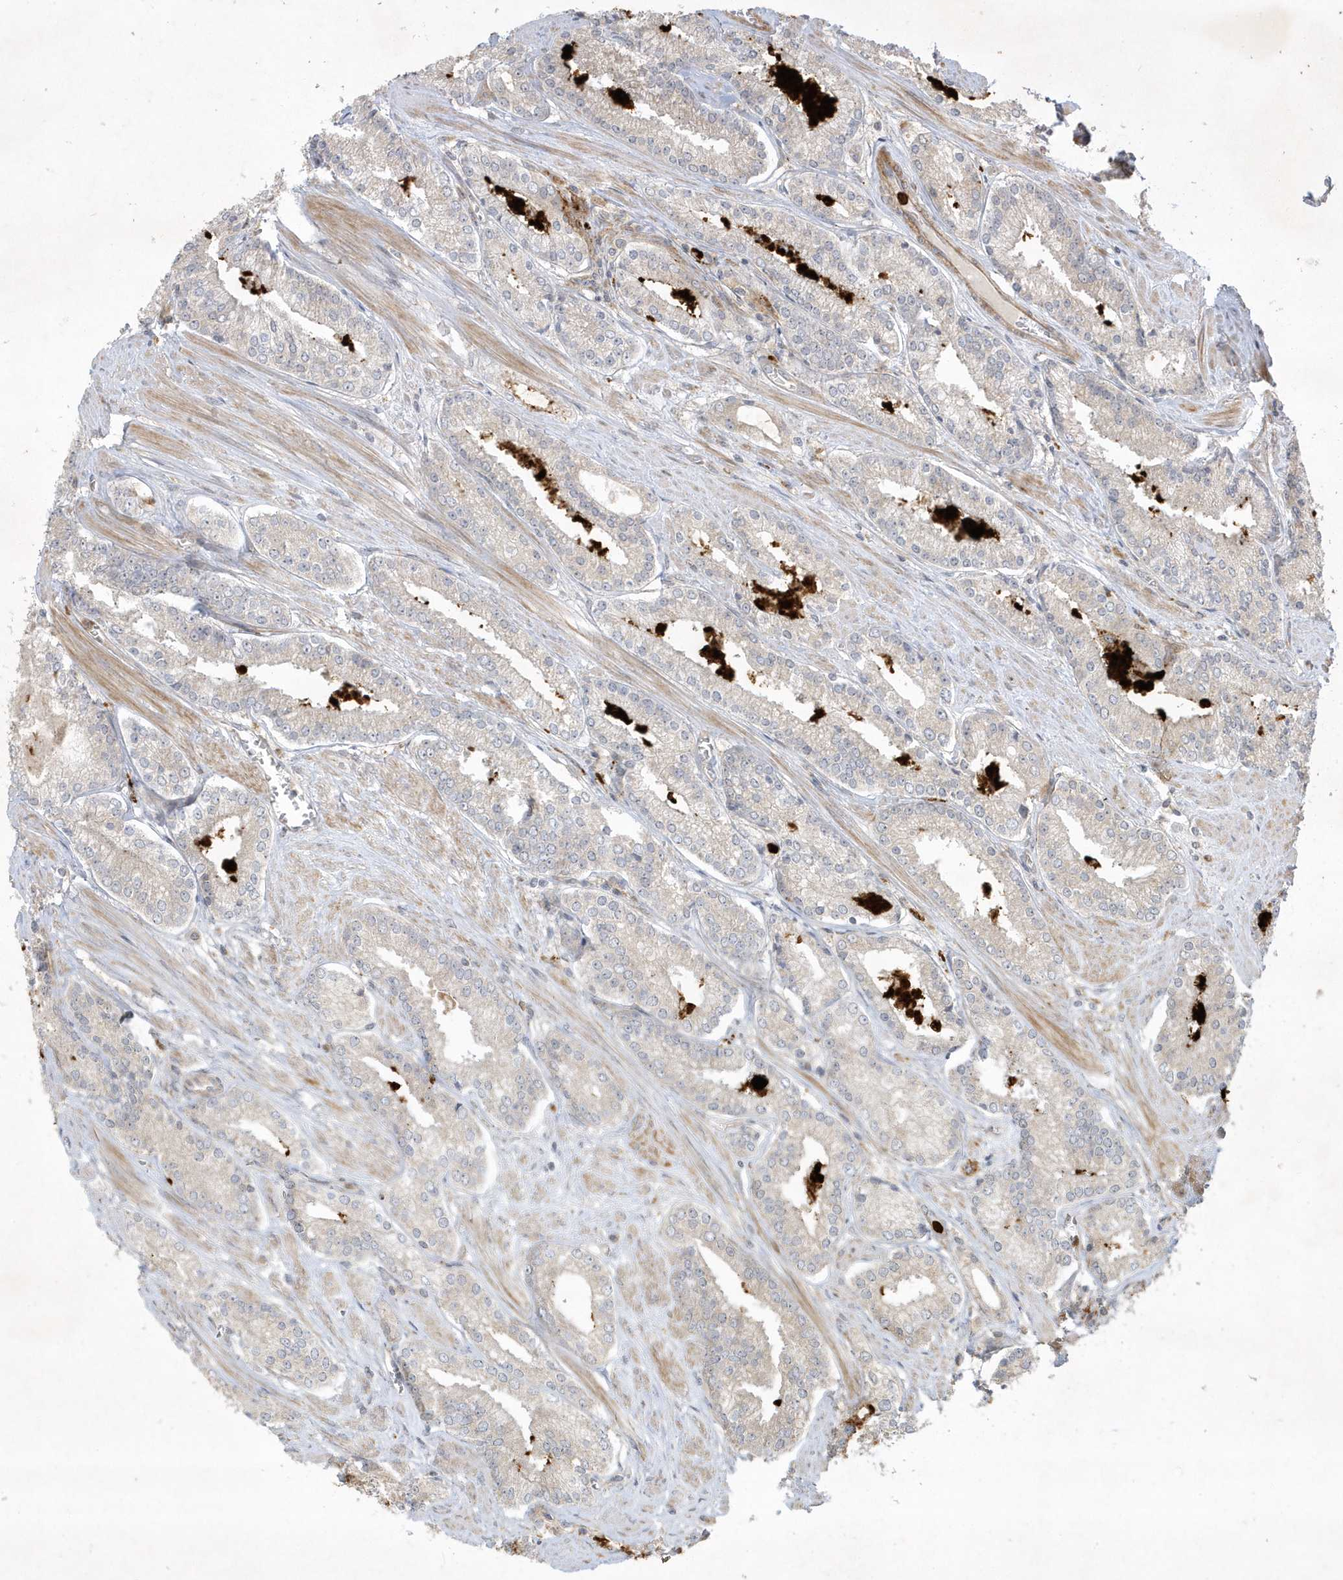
{"staining": {"intensity": "negative", "quantity": "none", "location": "none"}, "tissue": "prostate cancer", "cell_type": "Tumor cells", "image_type": "cancer", "snomed": [{"axis": "morphology", "description": "Adenocarcinoma, Low grade"}, {"axis": "topography", "description": "Prostate"}], "caption": "Adenocarcinoma (low-grade) (prostate) was stained to show a protein in brown. There is no significant positivity in tumor cells. (Immunohistochemistry, brightfield microscopy, high magnification).", "gene": "IFT57", "patient": {"sex": "male", "age": 54}}